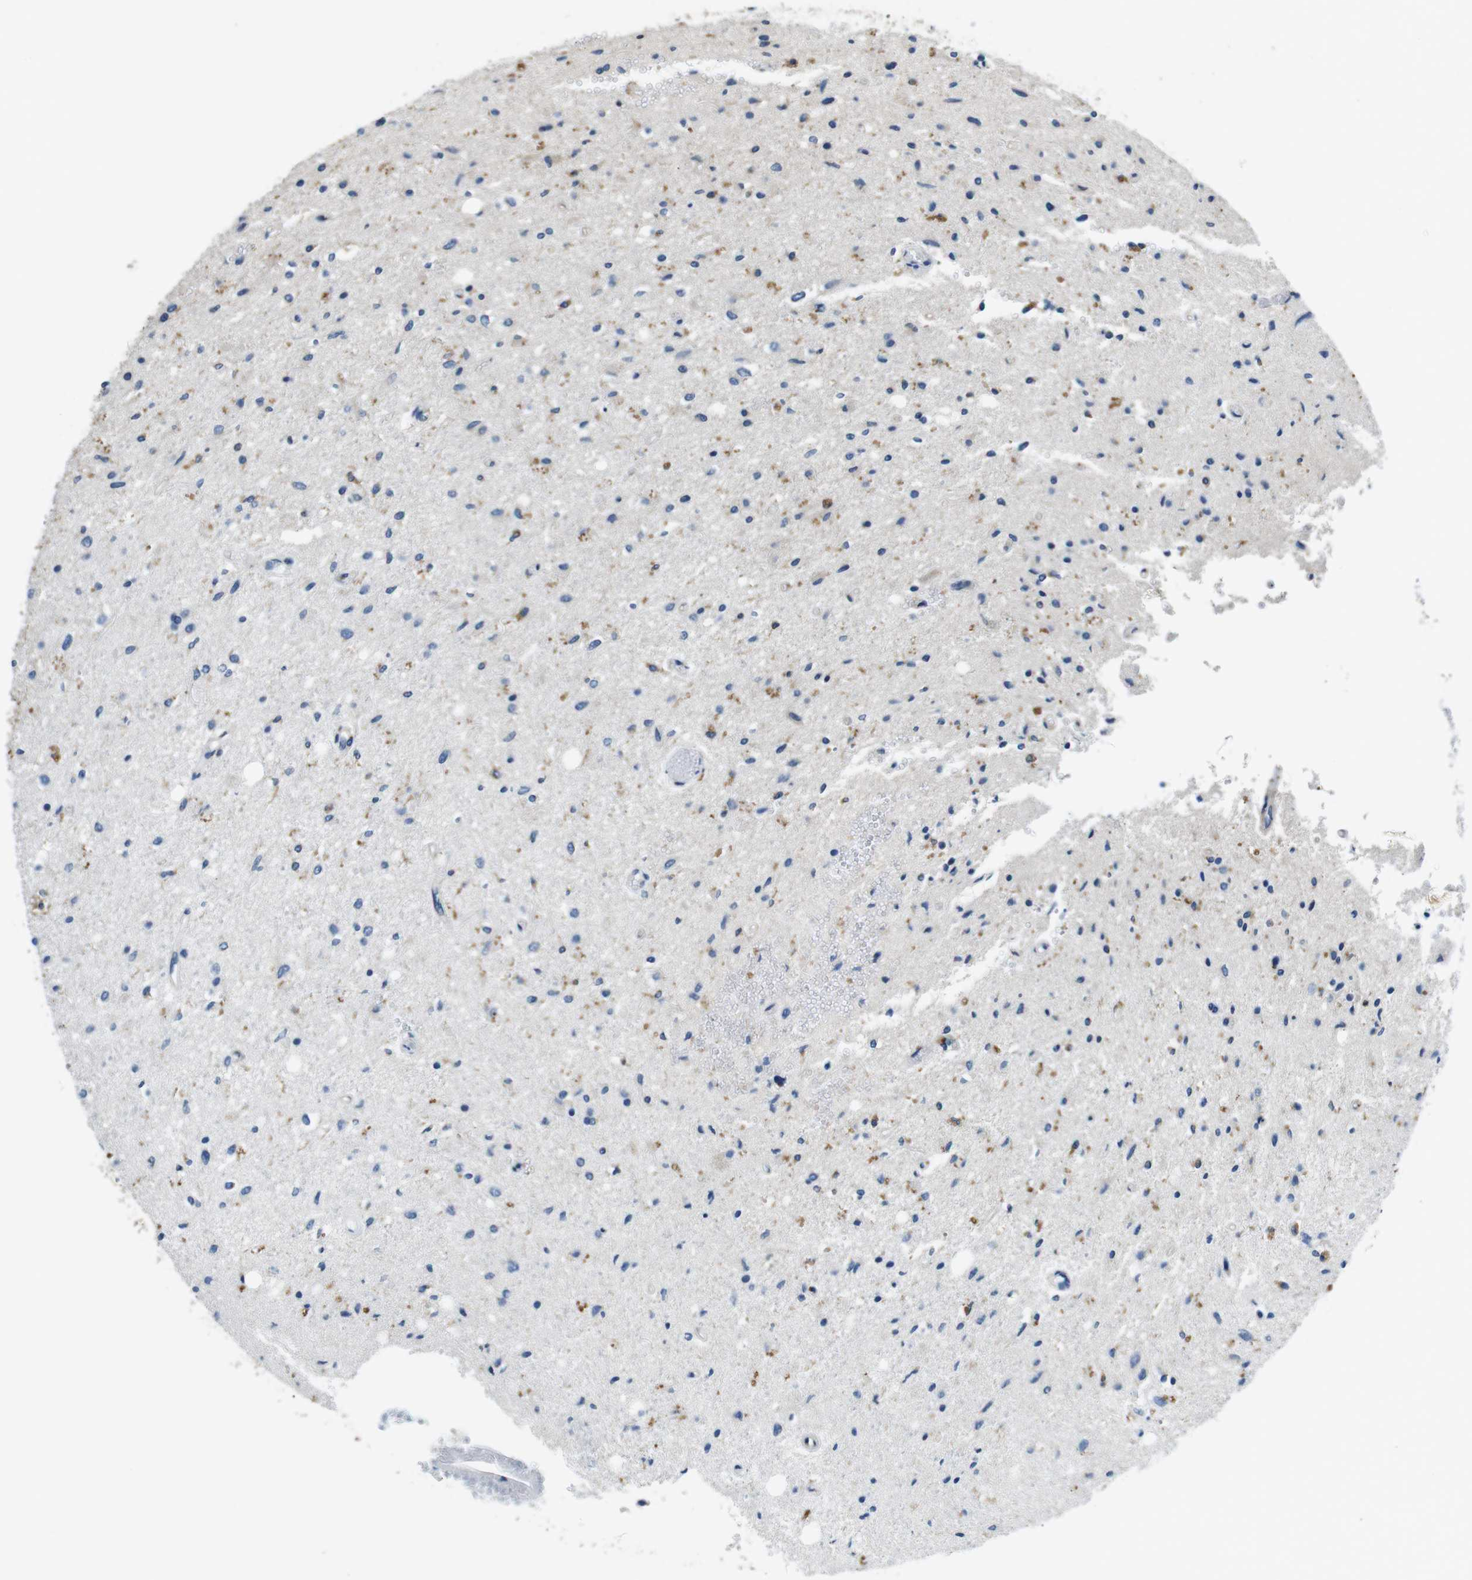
{"staining": {"intensity": "weak", "quantity": "<25%", "location": "cytoplasmic/membranous"}, "tissue": "glioma", "cell_type": "Tumor cells", "image_type": "cancer", "snomed": [{"axis": "morphology", "description": "Glioma, malignant, Low grade"}, {"axis": "topography", "description": "Brain"}], "caption": "This is an immunohistochemistry (IHC) histopathology image of glioma. There is no expression in tumor cells.", "gene": "DENND4C", "patient": {"sex": "male", "age": 77}}